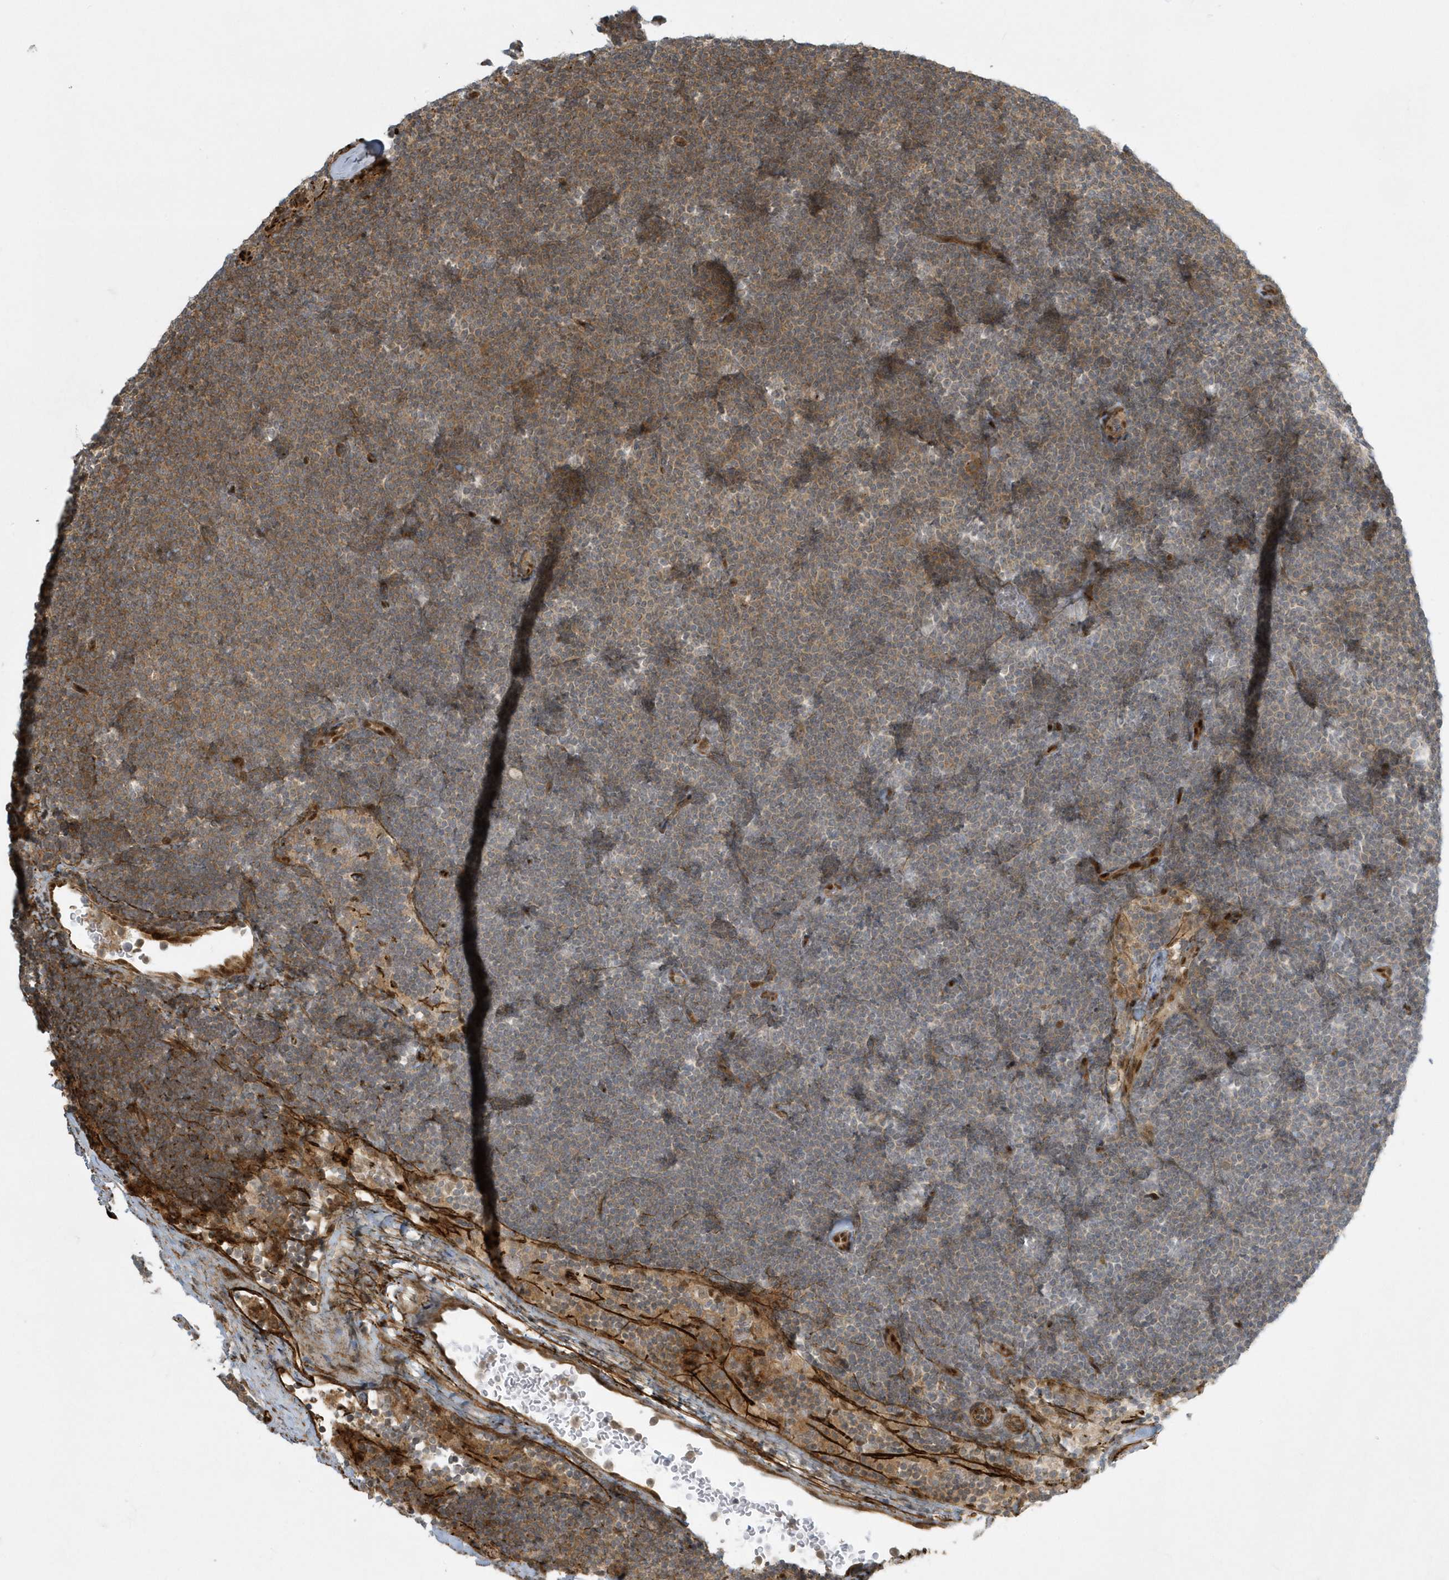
{"staining": {"intensity": "moderate", "quantity": "25%-75%", "location": "cytoplasmic/membranous"}, "tissue": "lymphoma", "cell_type": "Tumor cells", "image_type": "cancer", "snomed": [{"axis": "morphology", "description": "Malignant lymphoma, non-Hodgkin's type, Low grade"}, {"axis": "topography", "description": "Lymph node"}], "caption": "A high-resolution micrograph shows immunohistochemistry (IHC) staining of low-grade malignant lymphoma, non-Hodgkin's type, which displays moderate cytoplasmic/membranous positivity in approximately 25%-75% of tumor cells.", "gene": "MASP2", "patient": {"sex": "female", "age": 53}}